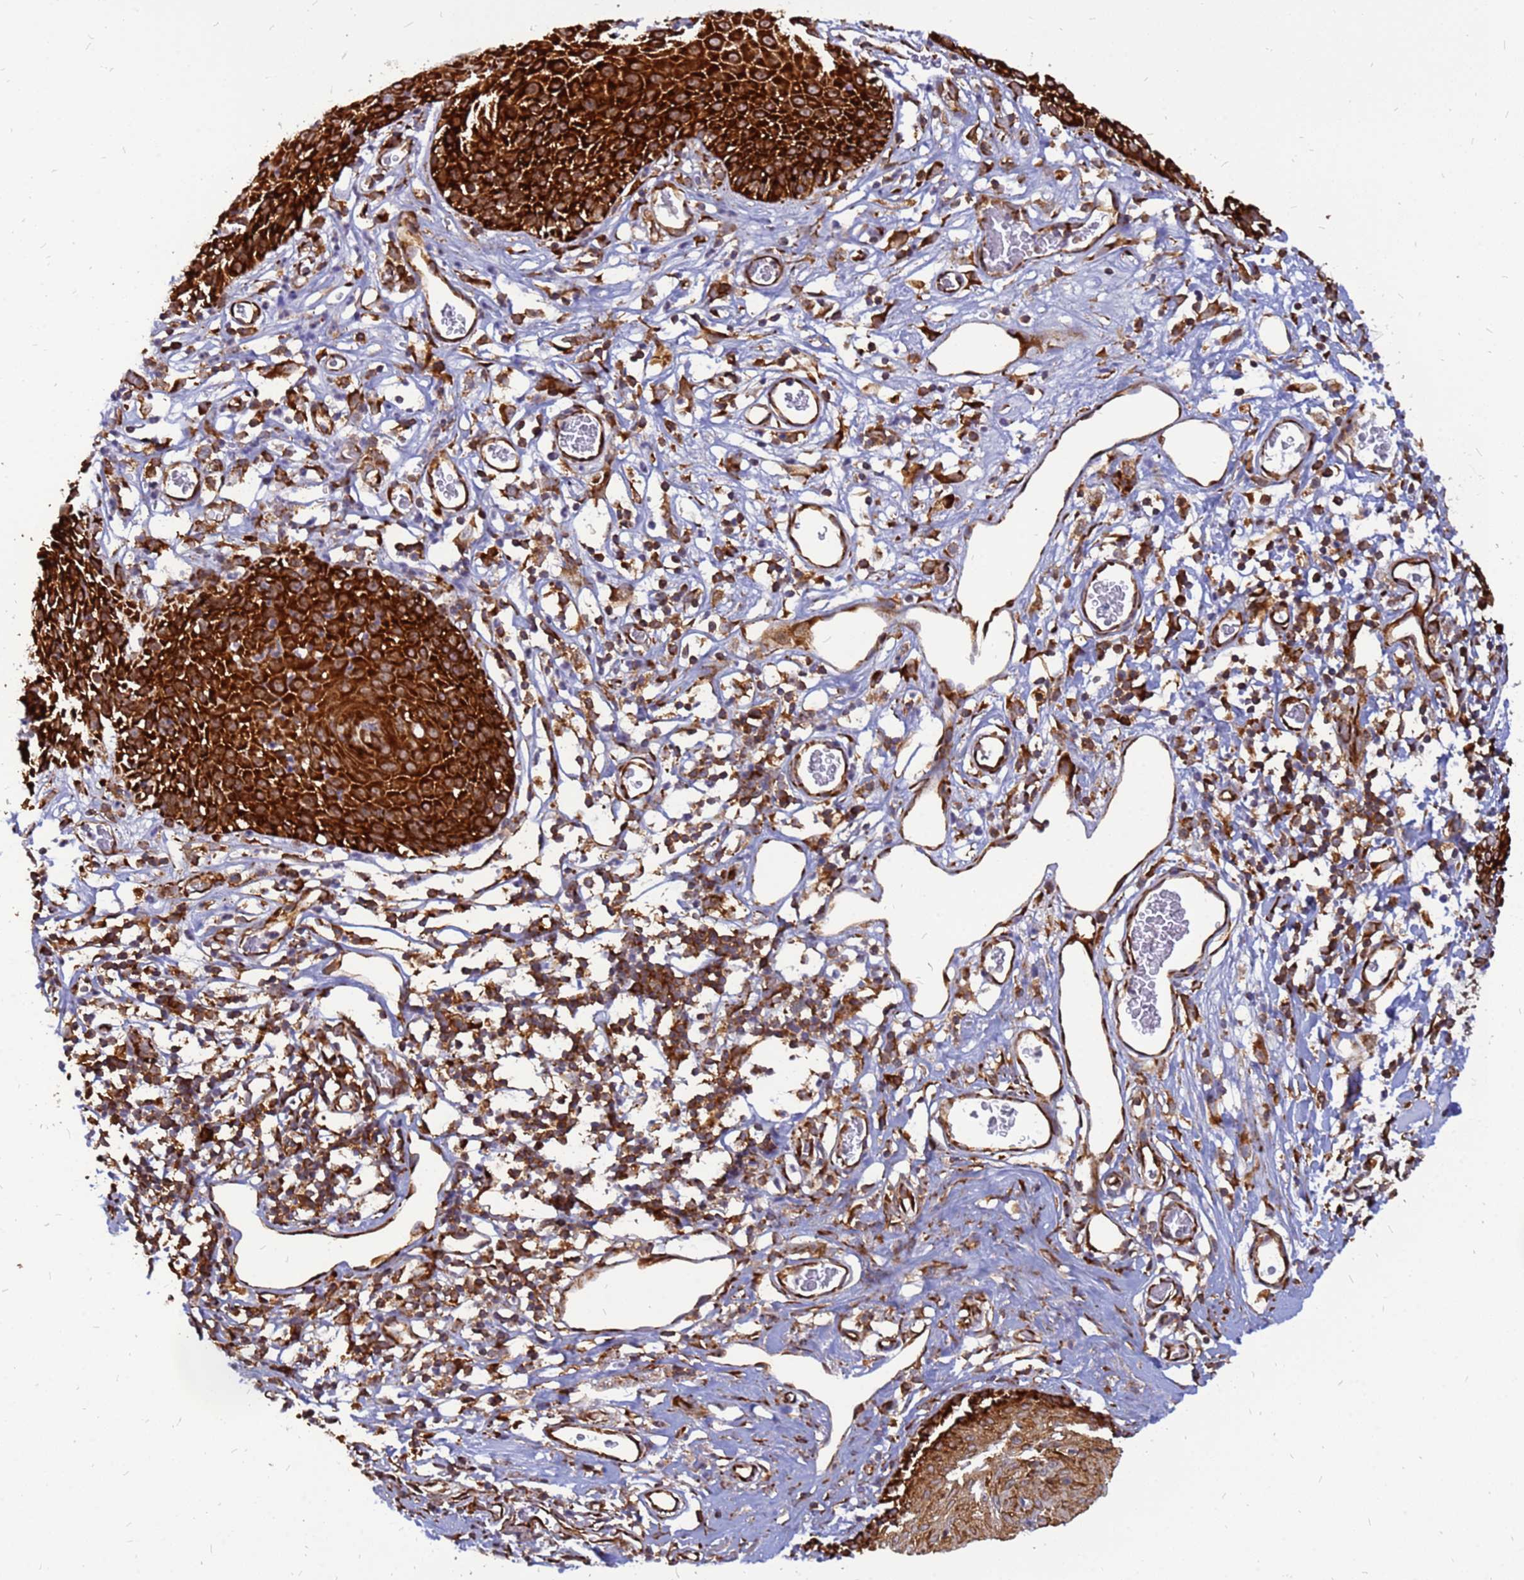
{"staining": {"intensity": "strong", "quantity": ">75%", "location": "cytoplasmic/membranous"}, "tissue": "skin", "cell_type": "Epidermal cells", "image_type": "normal", "snomed": [{"axis": "morphology", "description": "Normal tissue, NOS"}, {"axis": "topography", "description": "Vulva"}], "caption": "IHC micrograph of normal skin: skin stained using immunohistochemistry (IHC) displays high levels of strong protein expression localized specifically in the cytoplasmic/membranous of epidermal cells, appearing as a cytoplasmic/membranous brown color.", "gene": "RPL8", "patient": {"sex": "female", "age": 68}}